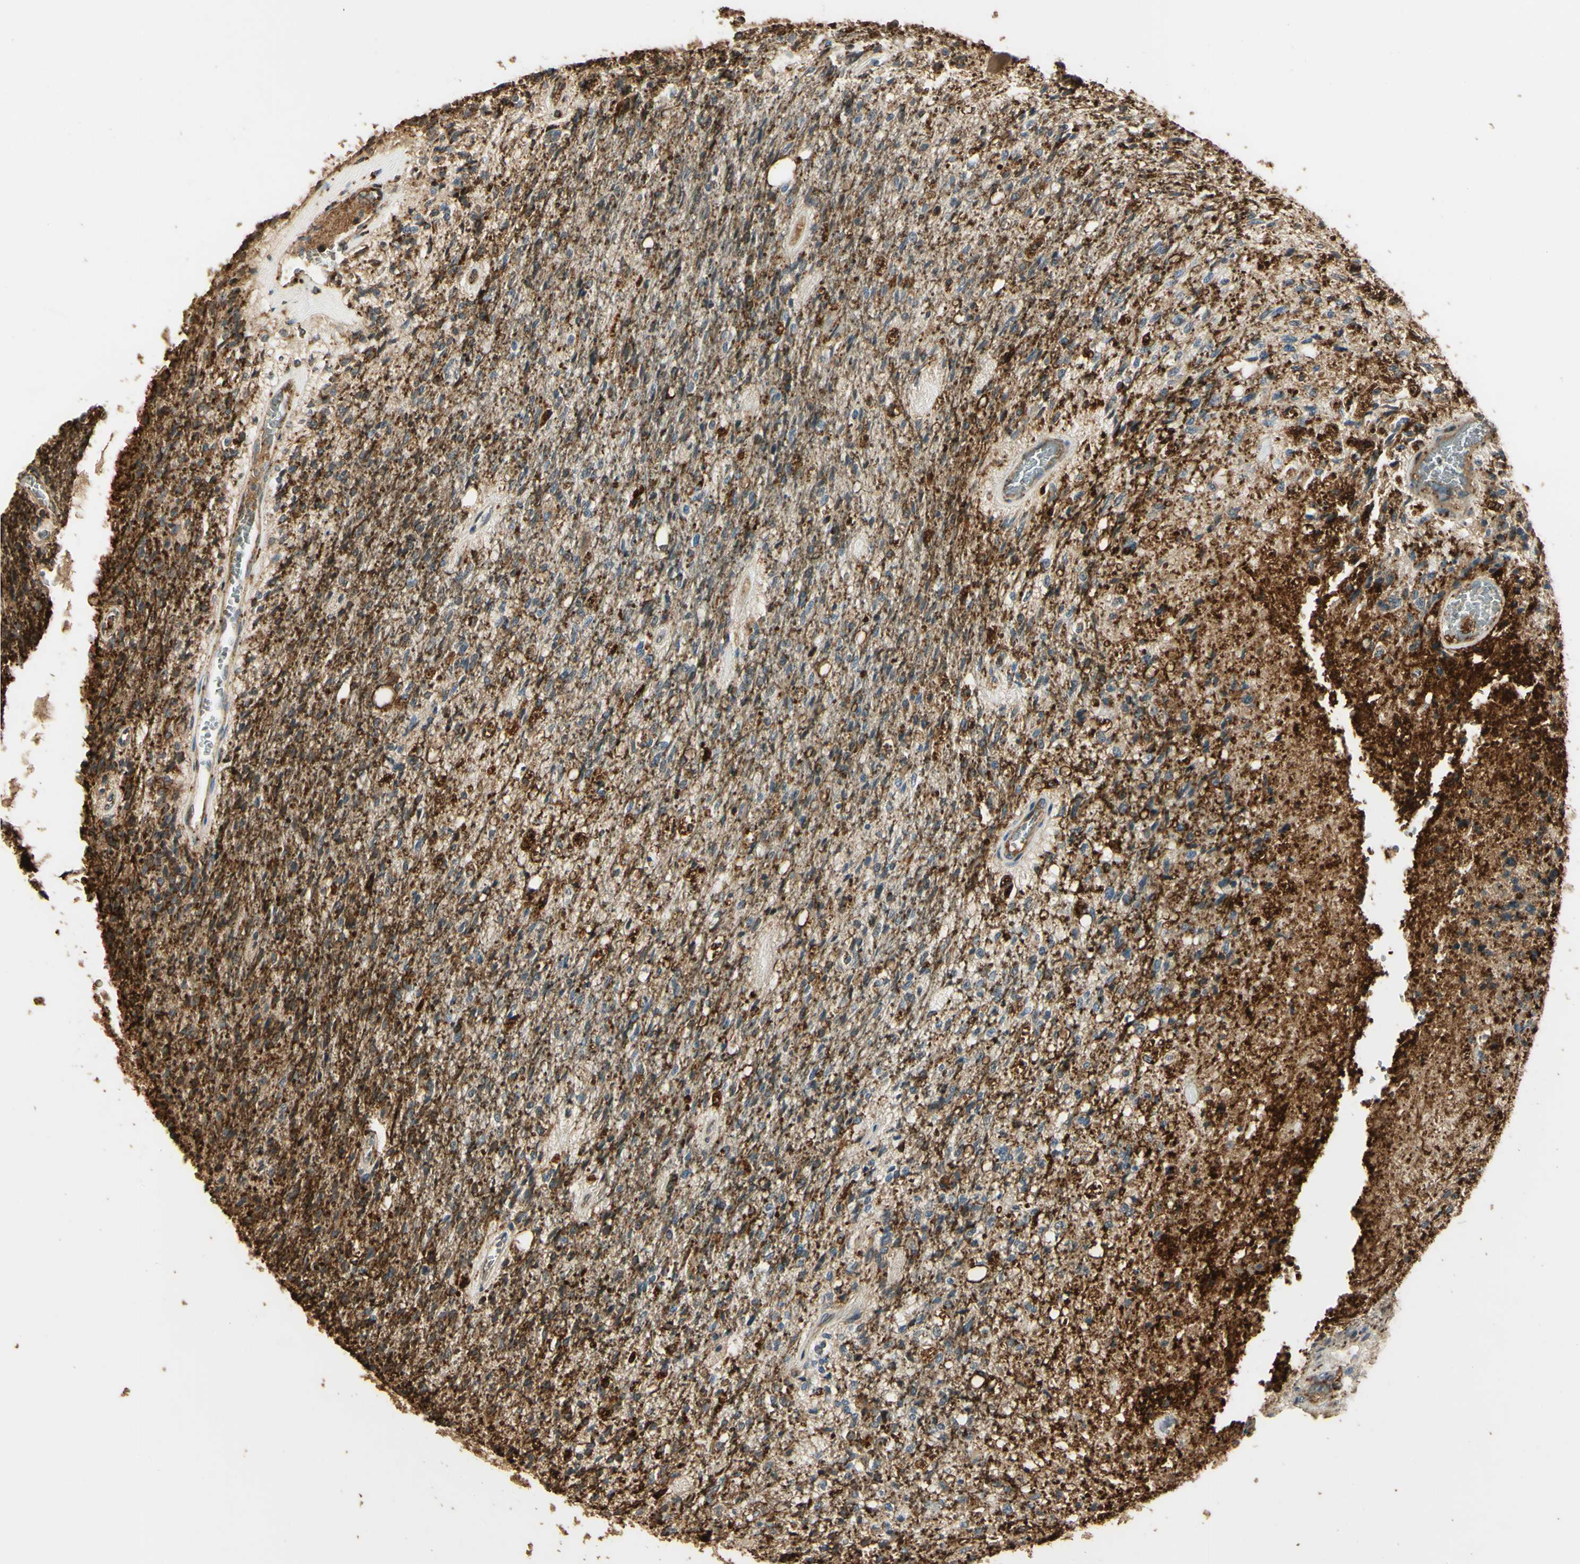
{"staining": {"intensity": "moderate", "quantity": "<25%", "location": "cytoplasmic/membranous"}, "tissue": "glioma", "cell_type": "Tumor cells", "image_type": "cancer", "snomed": [{"axis": "morphology", "description": "Normal tissue, NOS"}, {"axis": "morphology", "description": "Glioma, malignant, High grade"}, {"axis": "topography", "description": "Cerebral cortex"}], "caption": "Immunohistochemical staining of human malignant high-grade glioma displays low levels of moderate cytoplasmic/membranous expression in approximately <25% of tumor cells.", "gene": "ARHGEF17", "patient": {"sex": "male", "age": 77}}